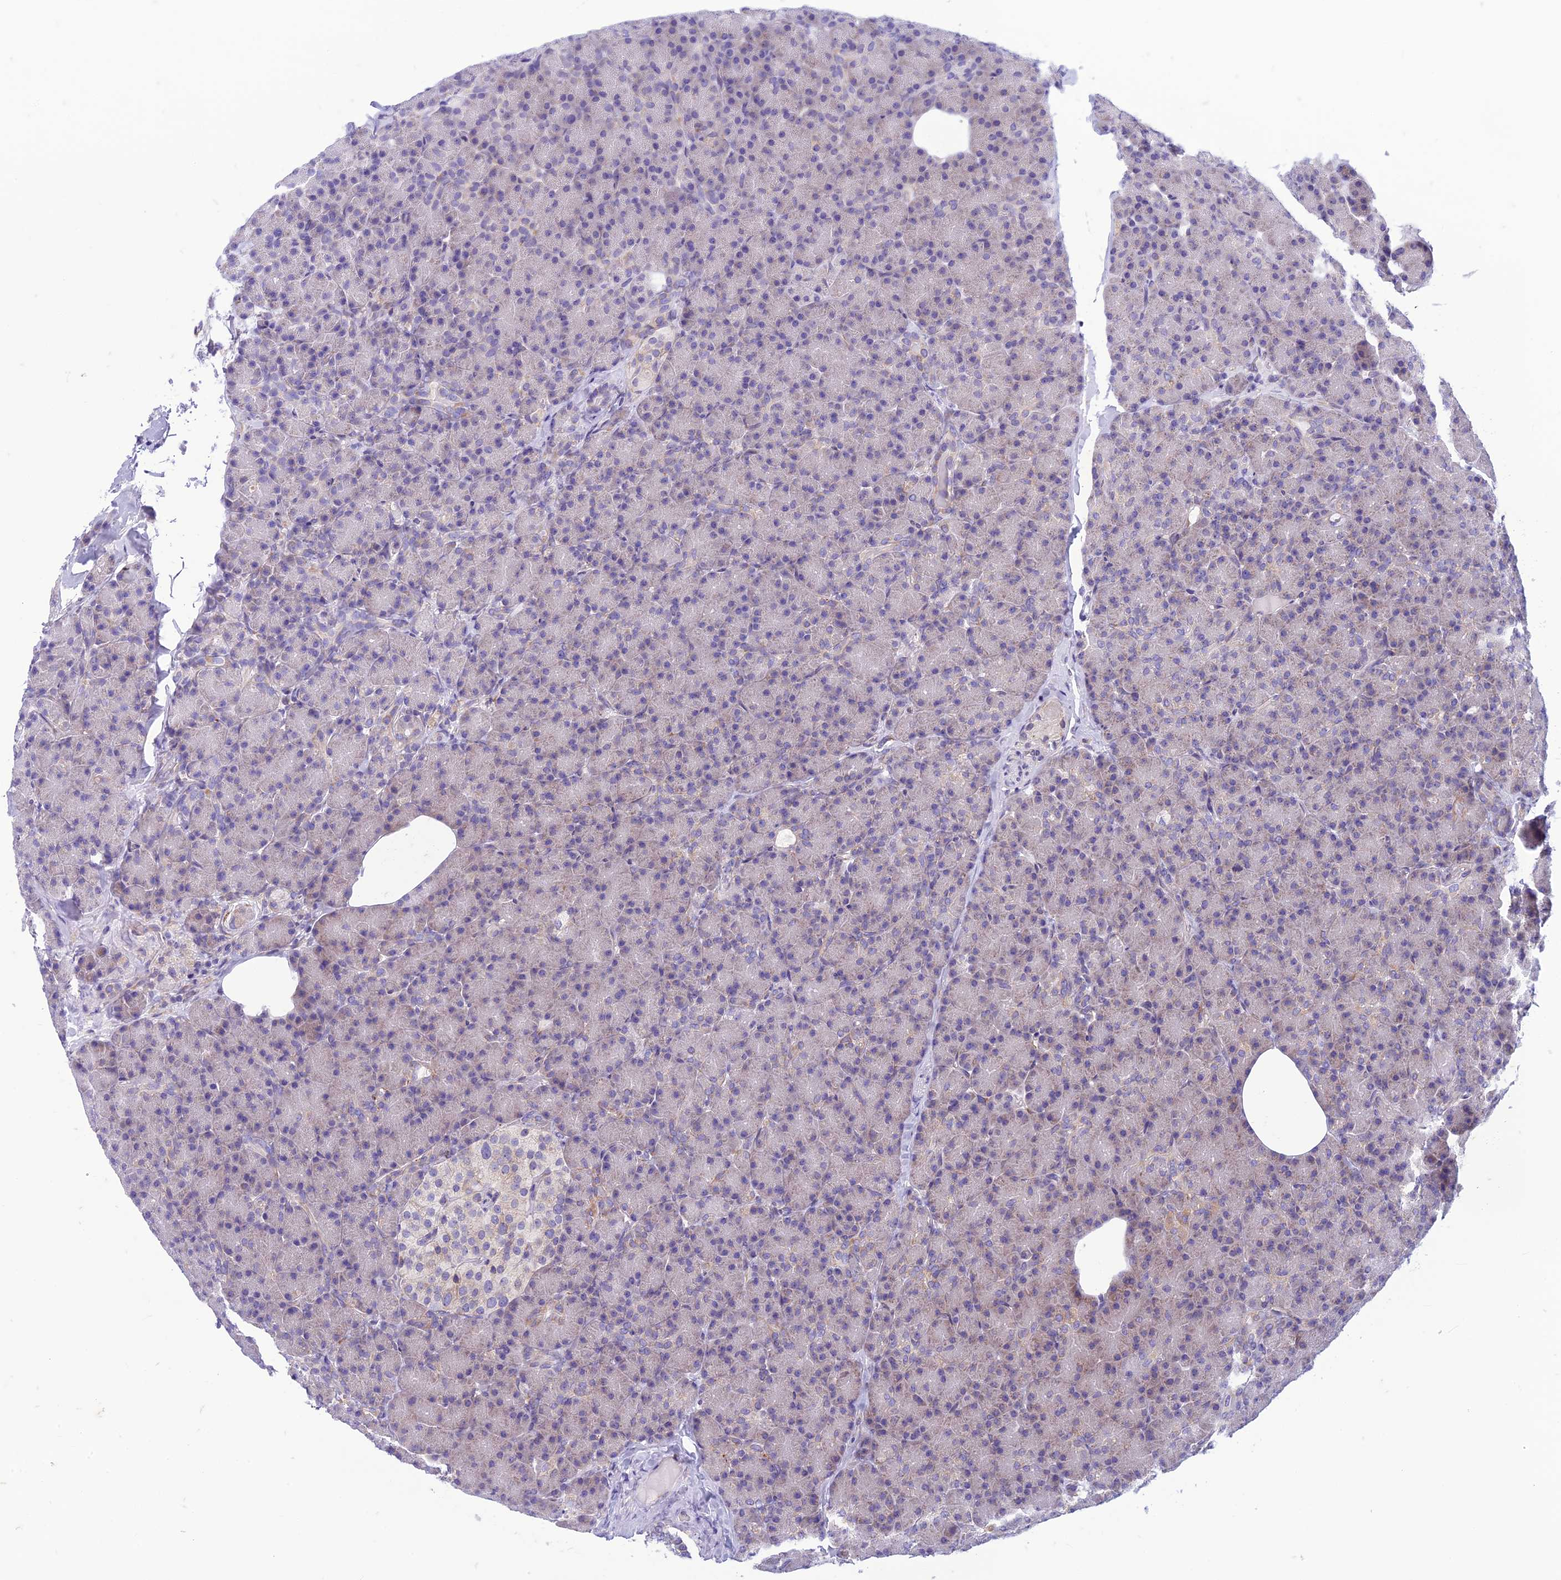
{"staining": {"intensity": "moderate", "quantity": "<25%", "location": "cytoplasmic/membranous"}, "tissue": "pancreas", "cell_type": "Exocrine glandular cells", "image_type": "normal", "snomed": [{"axis": "morphology", "description": "Normal tissue, NOS"}, {"axis": "topography", "description": "Pancreas"}], "caption": "Immunohistochemical staining of normal pancreas displays moderate cytoplasmic/membranous protein staining in about <25% of exocrine glandular cells.", "gene": "CENATAC", "patient": {"sex": "female", "age": 43}}